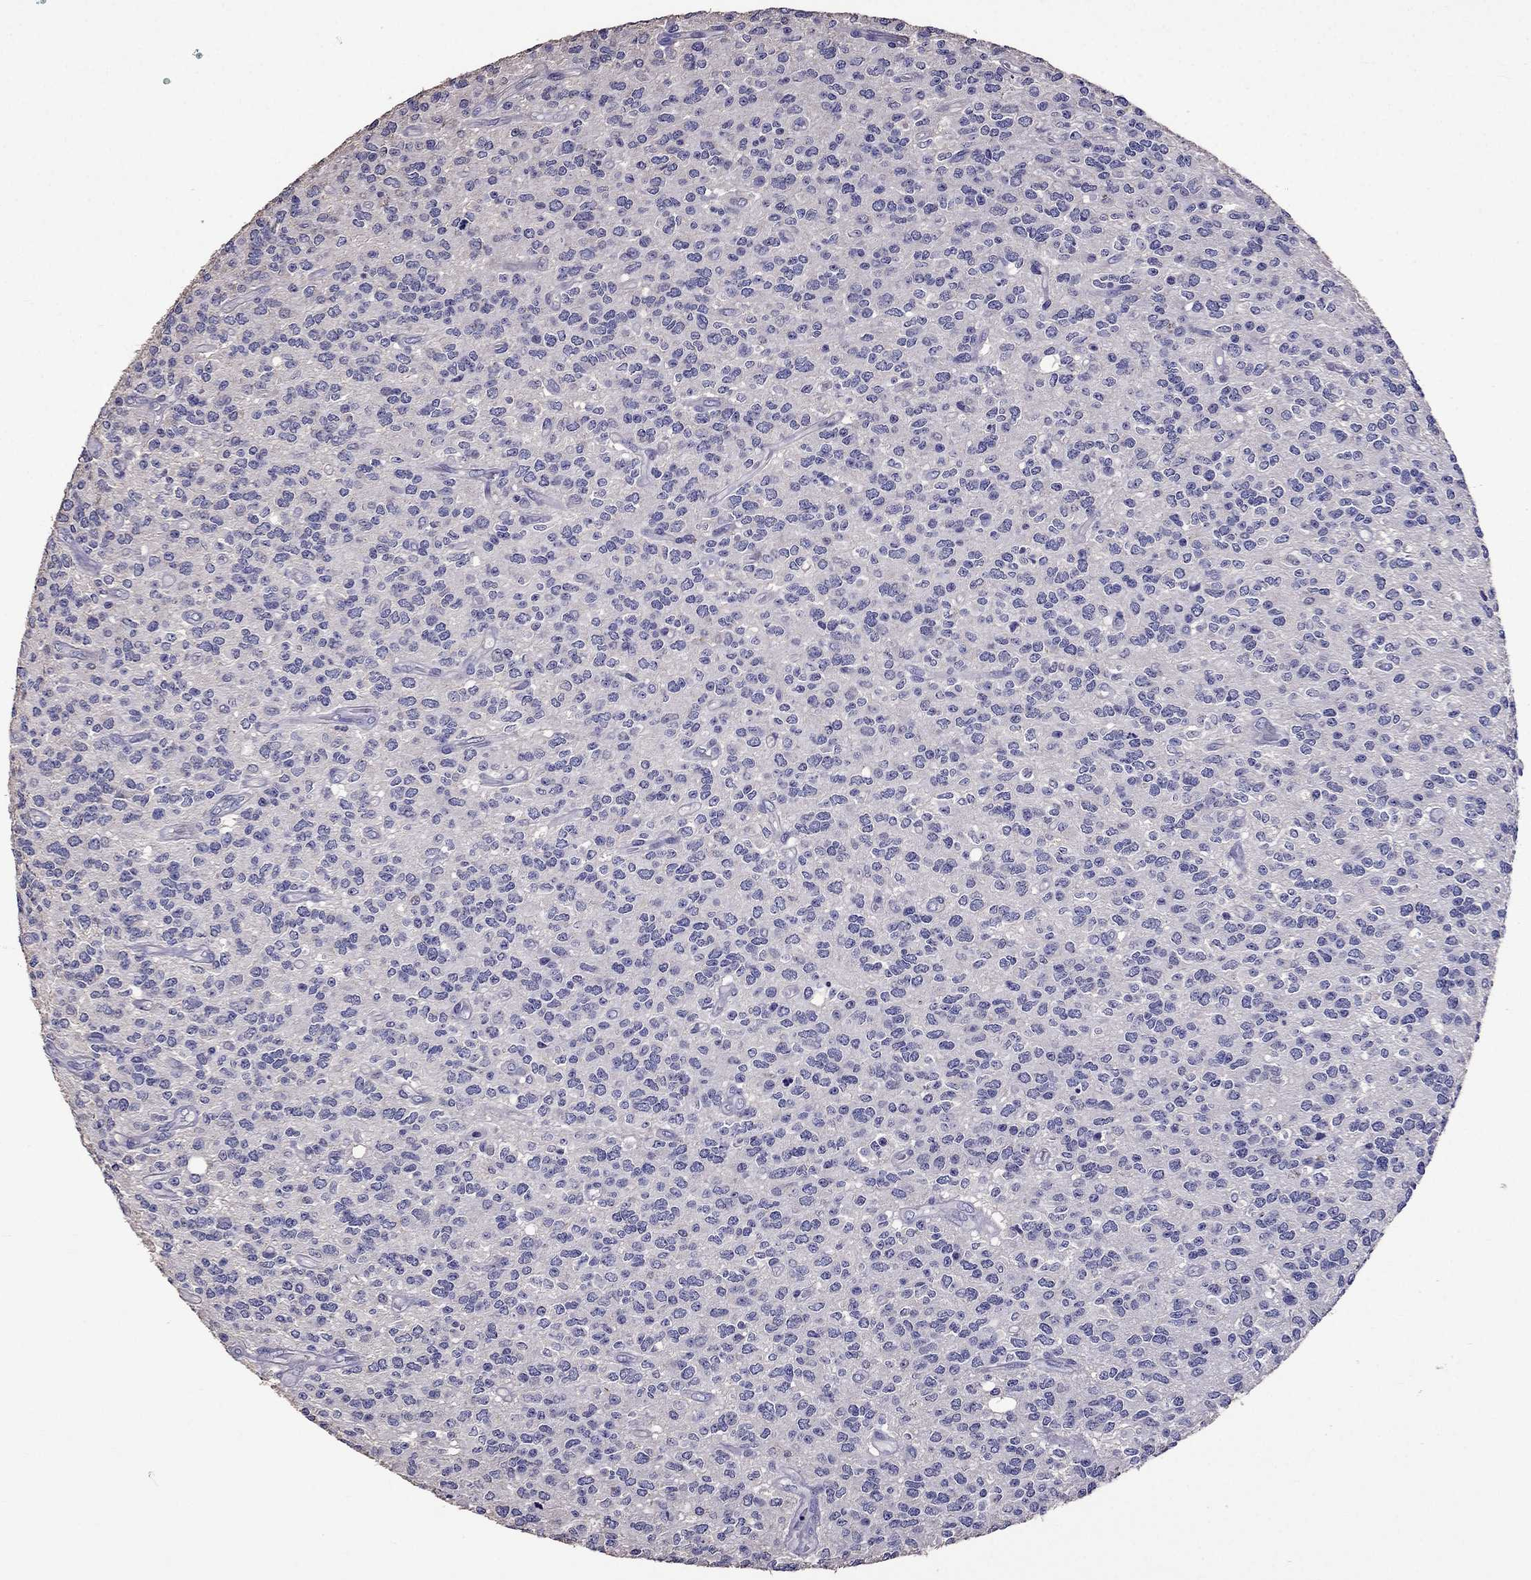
{"staining": {"intensity": "negative", "quantity": "none", "location": "none"}, "tissue": "glioma", "cell_type": "Tumor cells", "image_type": "cancer", "snomed": [{"axis": "morphology", "description": "Glioma, malignant, Low grade"}, {"axis": "topography", "description": "Brain"}], "caption": "Immunohistochemistry (IHC) photomicrograph of neoplastic tissue: human glioma stained with DAB demonstrates no significant protein expression in tumor cells.", "gene": "NKX3-1", "patient": {"sex": "female", "age": 45}}